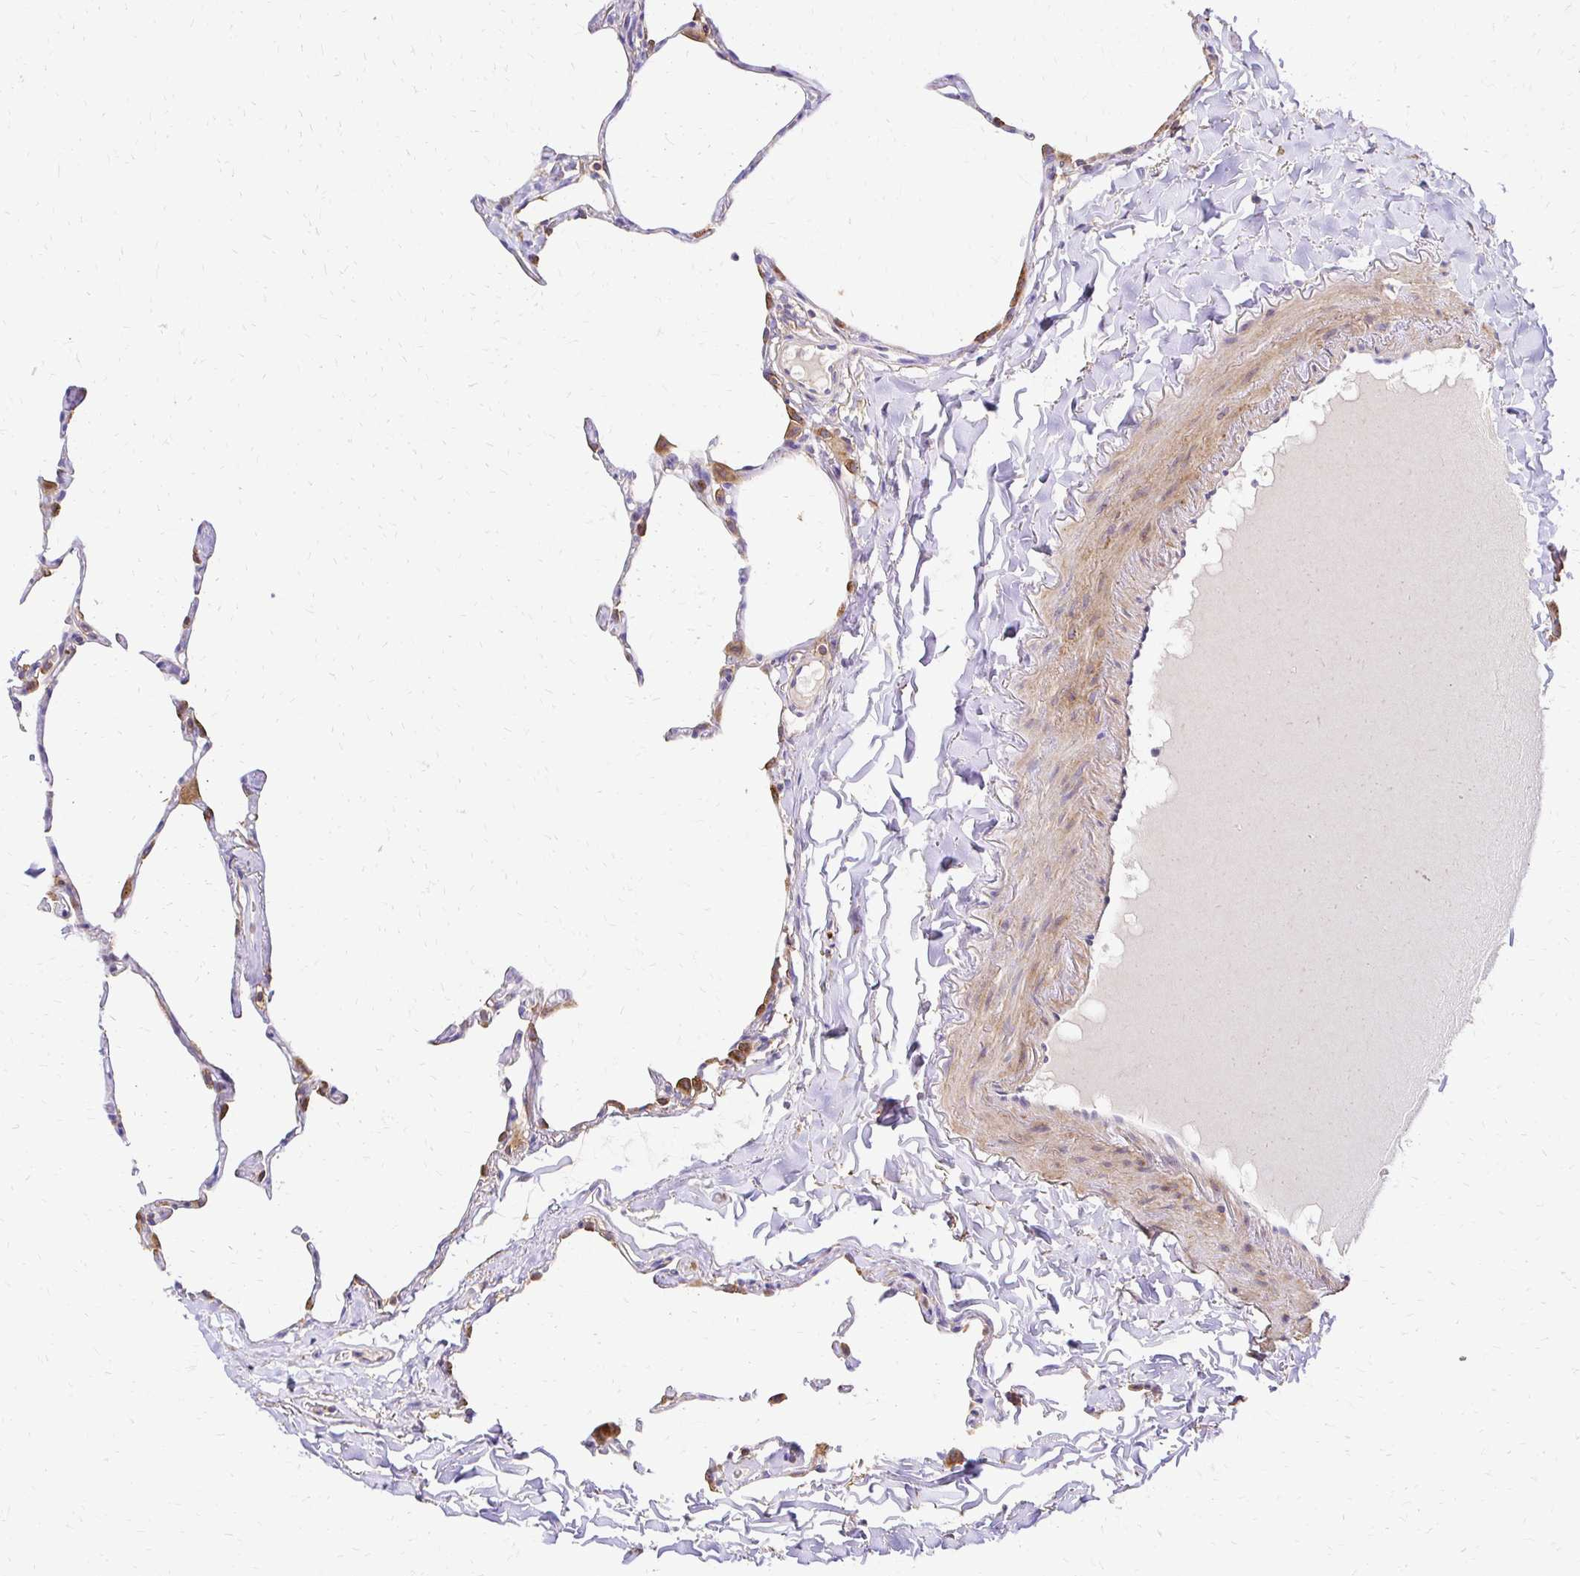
{"staining": {"intensity": "moderate", "quantity": "<25%", "location": "cytoplasmic/membranous"}, "tissue": "lung", "cell_type": "Alveolar cells", "image_type": "normal", "snomed": [{"axis": "morphology", "description": "Normal tissue, NOS"}, {"axis": "topography", "description": "Lung"}], "caption": "Human lung stained with a protein marker displays moderate staining in alveolar cells.", "gene": "MRPL13", "patient": {"sex": "male", "age": 65}}